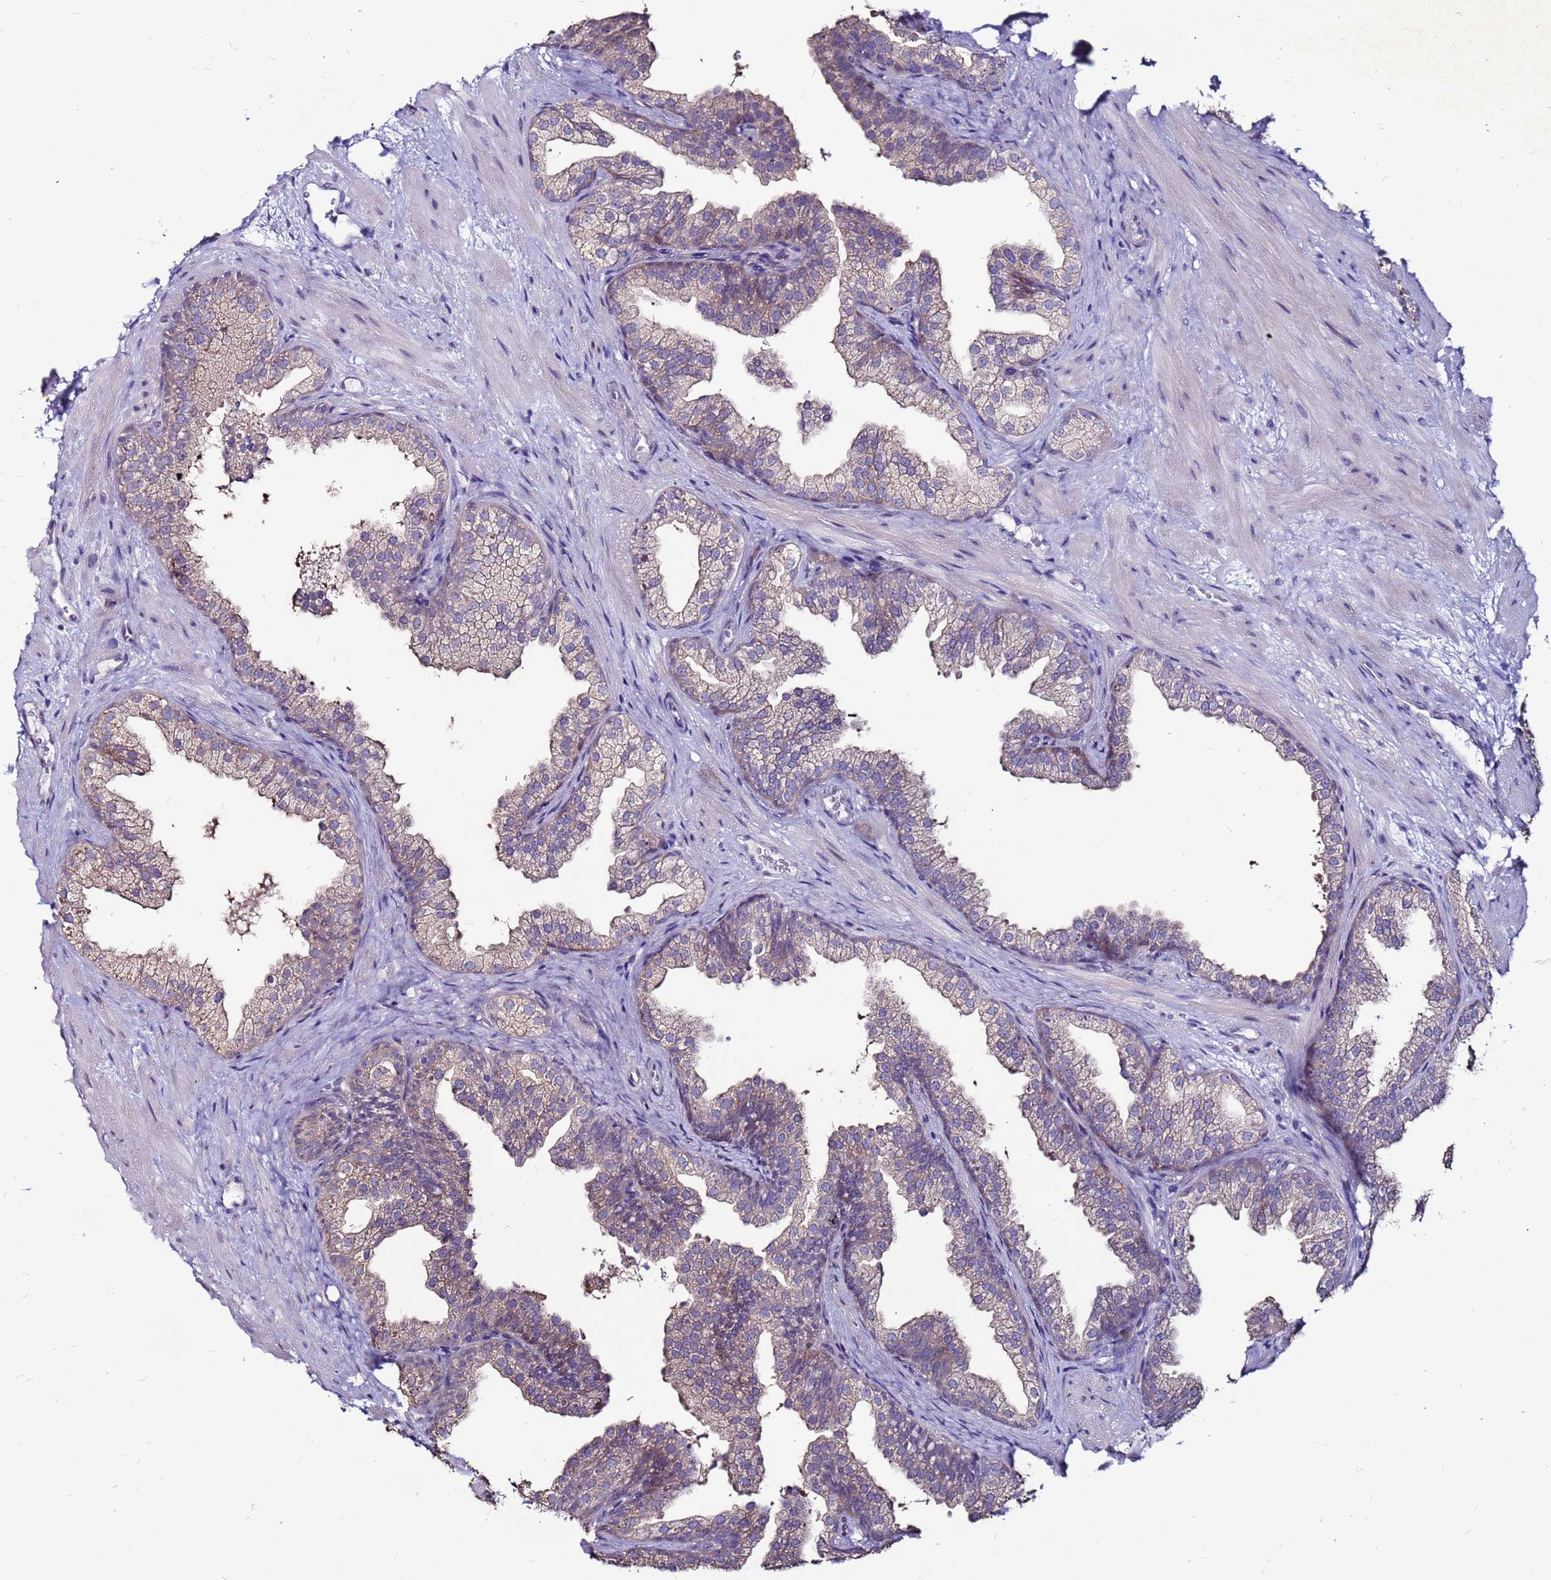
{"staining": {"intensity": "weak", "quantity": "25%-75%", "location": "cytoplasmic/membranous"}, "tissue": "prostate", "cell_type": "Glandular cells", "image_type": "normal", "snomed": [{"axis": "morphology", "description": "Normal tissue, NOS"}, {"axis": "topography", "description": "Prostate"}], "caption": "Weak cytoplasmic/membranous protein positivity is identified in approximately 25%-75% of glandular cells in prostate.", "gene": "SLC44A3", "patient": {"sex": "male", "age": 37}}